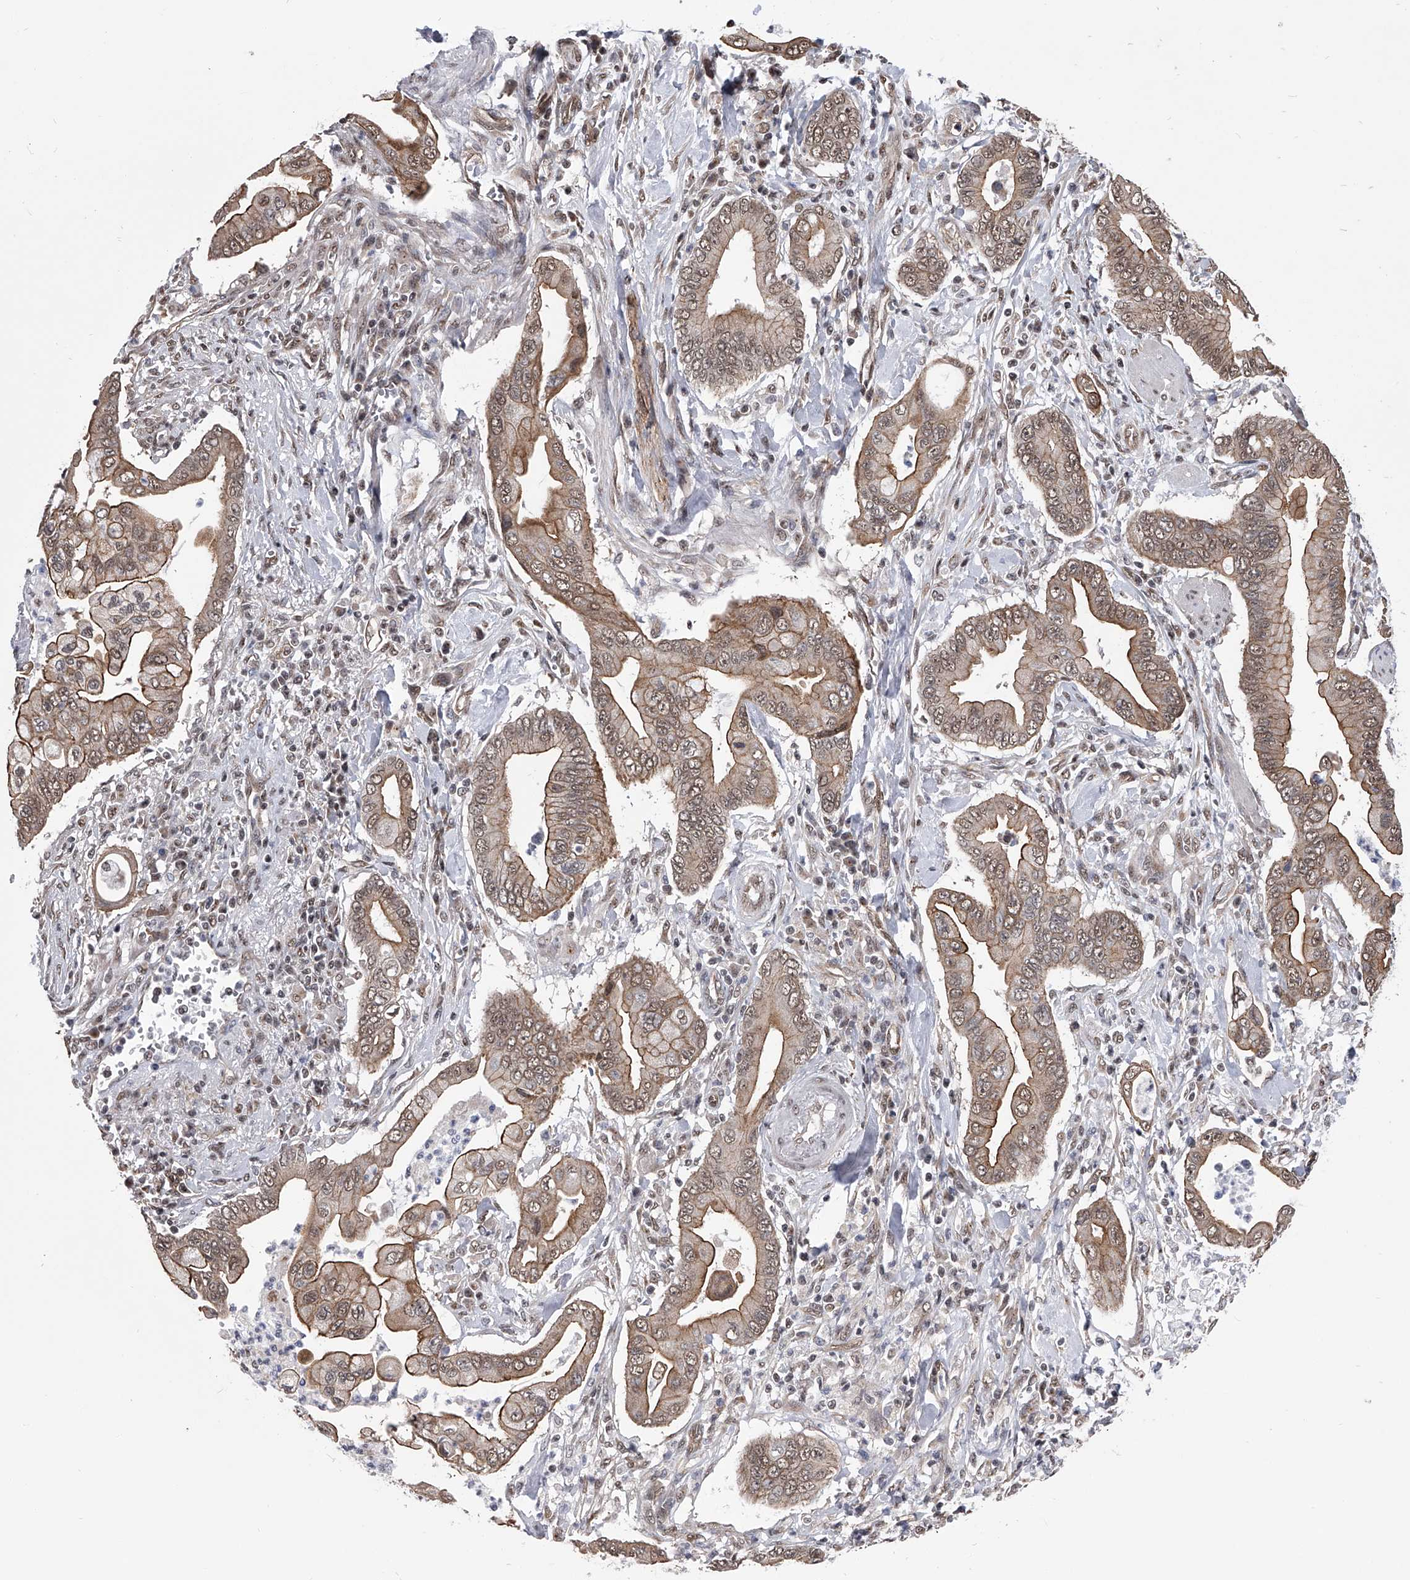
{"staining": {"intensity": "moderate", "quantity": ">75%", "location": "cytoplasmic/membranous,nuclear"}, "tissue": "pancreatic cancer", "cell_type": "Tumor cells", "image_type": "cancer", "snomed": [{"axis": "morphology", "description": "Adenocarcinoma, NOS"}, {"axis": "topography", "description": "Pancreas"}], "caption": "Protein expression by immunohistochemistry displays moderate cytoplasmic/membranous and nuclear positivity in about >75% of tumor cells in adenocarcinoma (pancreatic).", "gene": "ZNF76", "patient": {"sex": "male", "age": 78}}